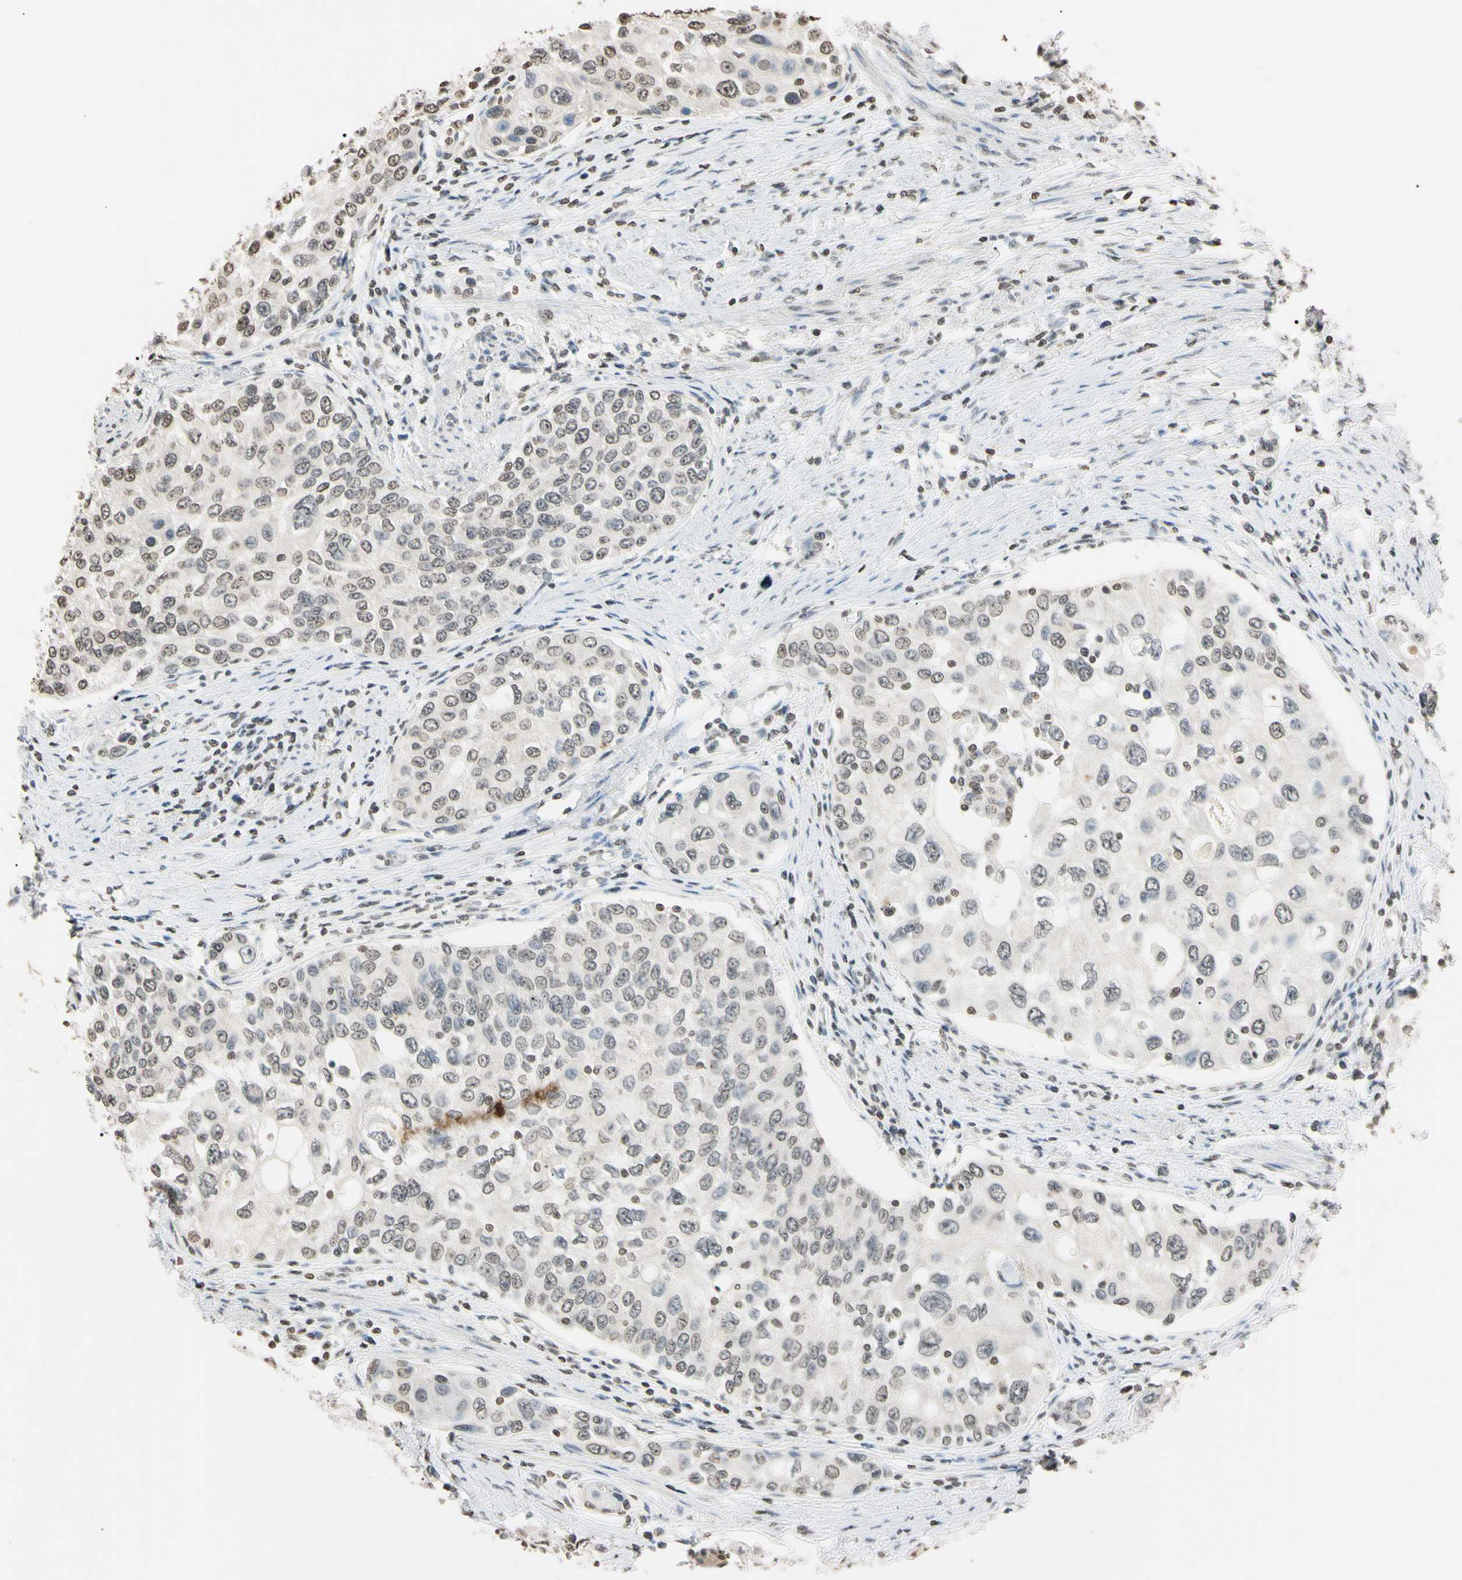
{"staining": {"intensity": "weak", "quantity": ">75%", "location": "nuclear"}, "tissue": "urothelial cancer", "cell_type": "Tumor cells", "image_type": "cancer", "snomed": [{"axis": "morphology", "description": "Urothelial carcinoma, High grade"}, {"axis": "topography", "description": "Urinary bladder"}], "caption": "High-grade urothelial carcinoma was stained to show a protein in brown. There is low levels of weak nuclear positivity in approximately >75% of tumor cells. The staining was performed using DAB to visualize the protein expression in brown, while the nuclei were stained in blue with hematoxylin (Magnification: 20x).", "gene": "CDC45", "patient": {"sex": "female", "age": 56}}